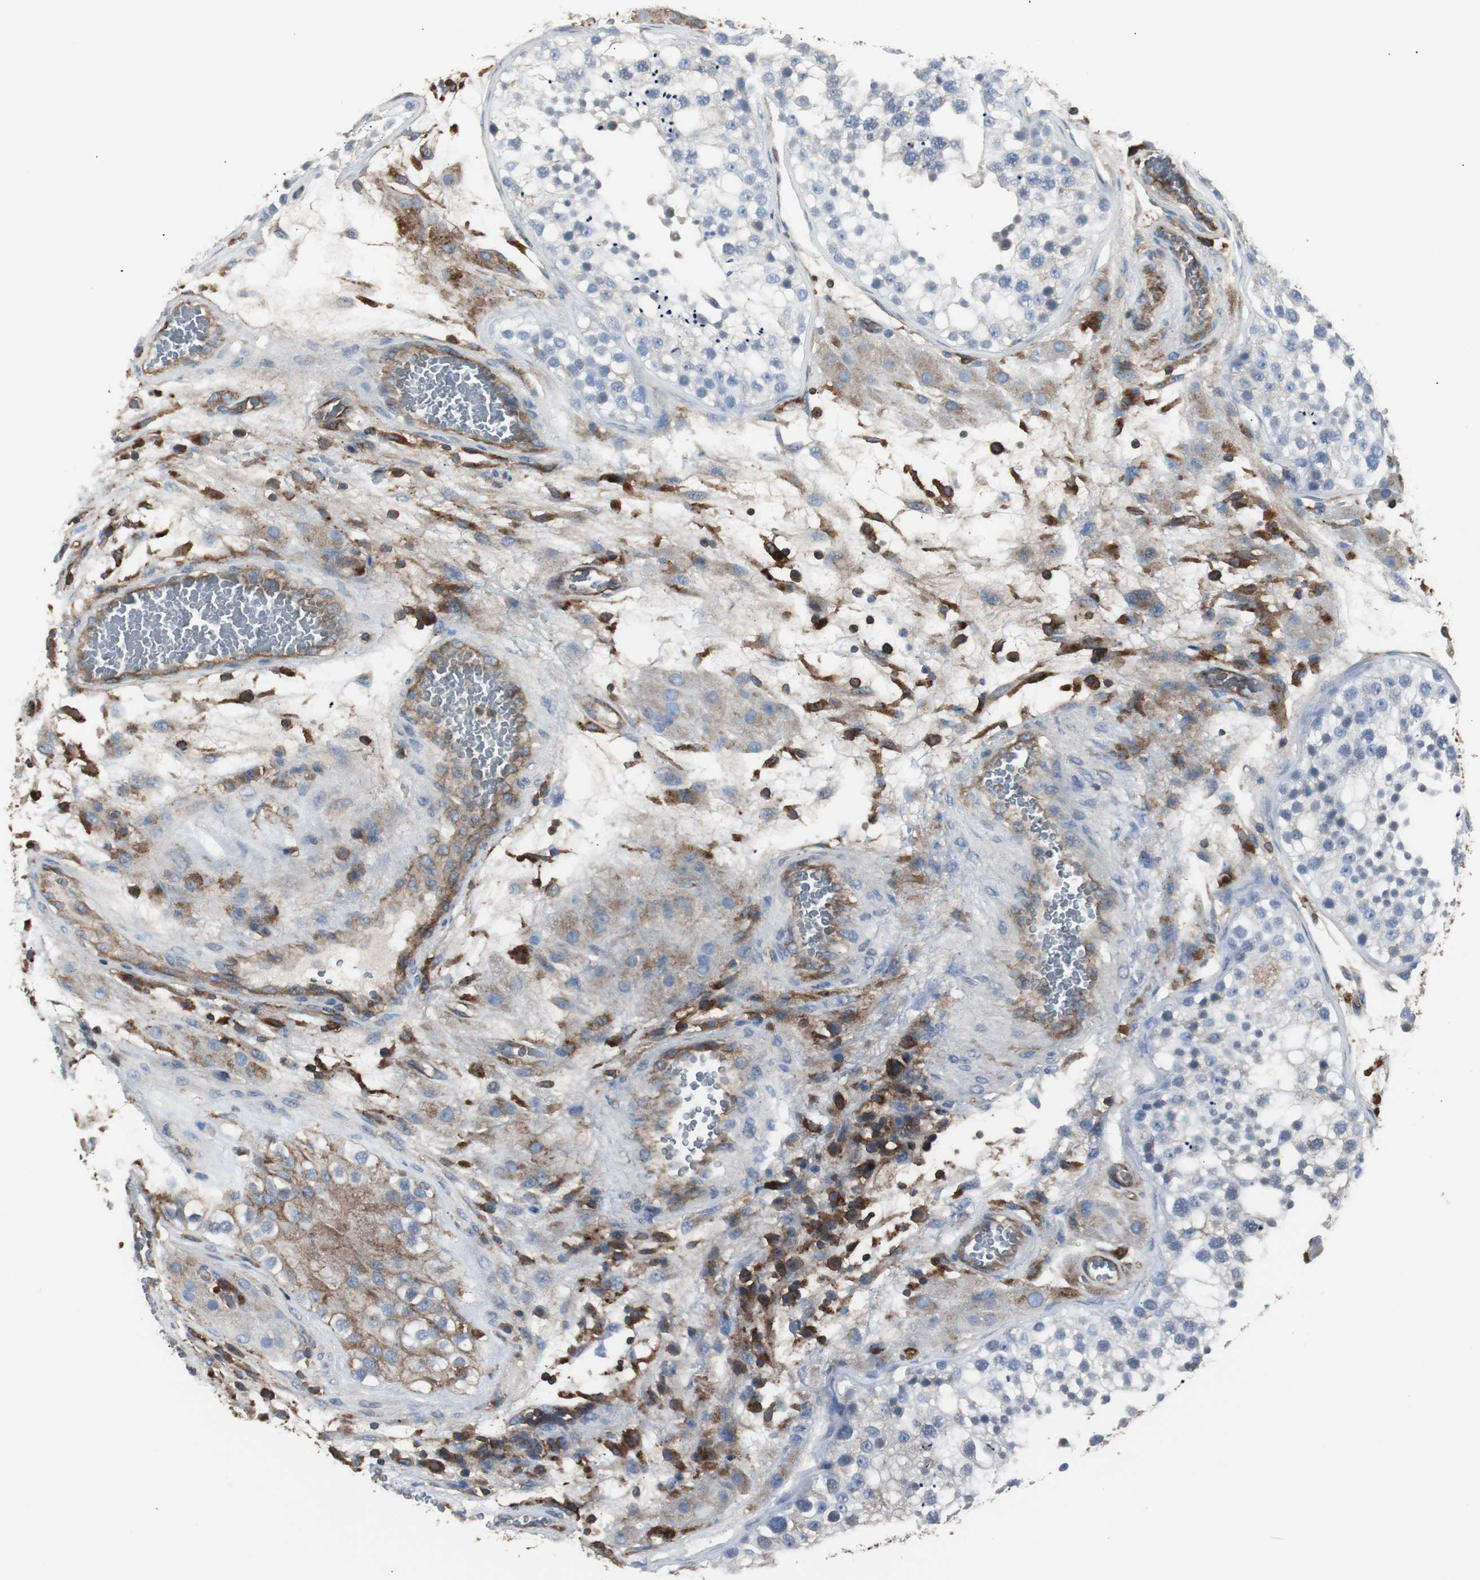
{"staining": {"intensity": "negative", "quantity": "none", "location": "none"}, "tissue": "testis", "cell_type": "Cells in seminiferous ducts", "image_type": "normal", "snomed": [{"axis": "morphology", "description": "Normal tissue, NOS"}, {"axis": "topography", "description": "Testis"}], "caption": "This image is of normal testis stained with immunohistochemistry to label a protein in brown with the nuclei are counter-stained blue. There is no positivity in cells in seminiferous ducts. Nuclei are stained in blue.", "gene": "B2M", "patient": {"sex": "male", "age": 26}}